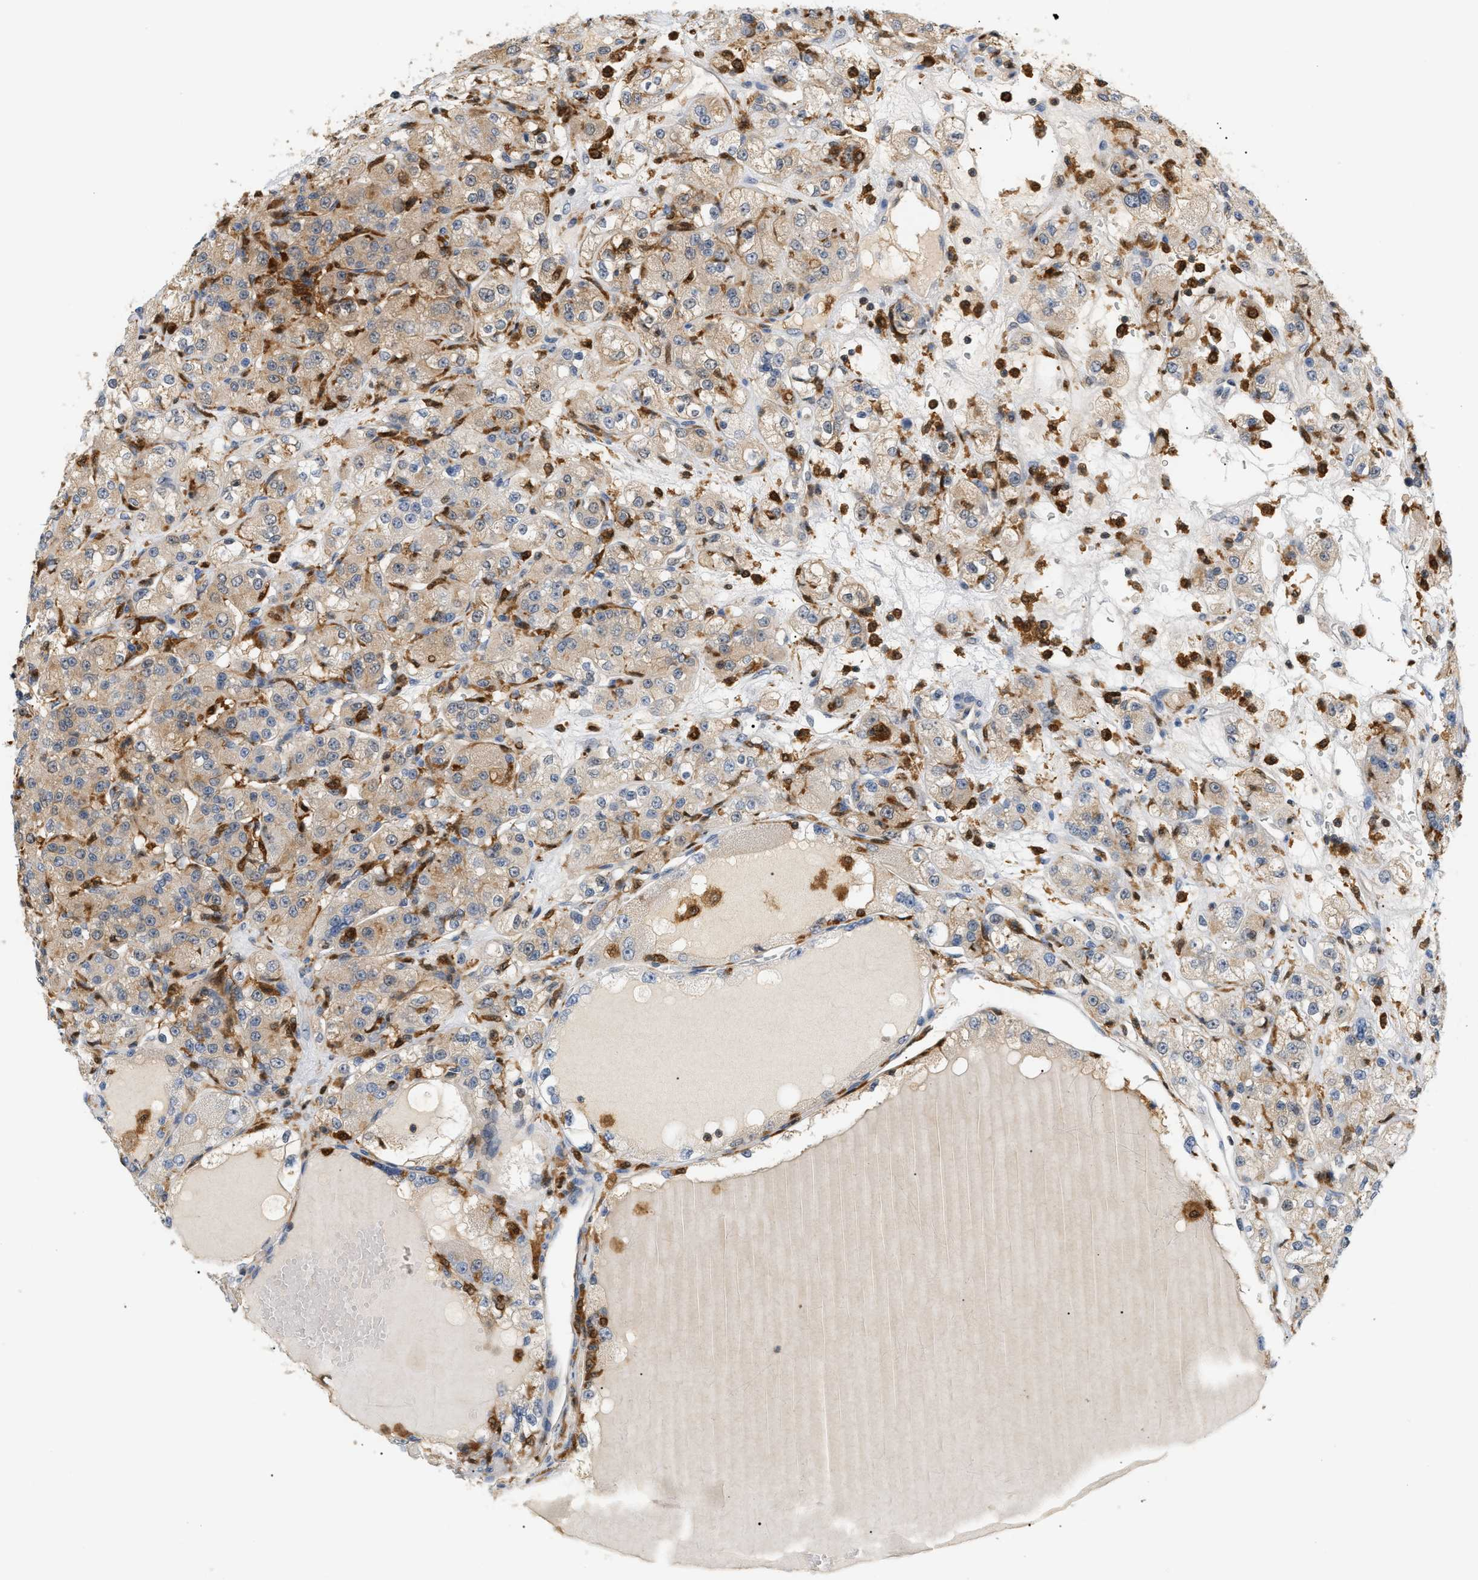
{"staining": {"intensity": "weak", "quantity": ">75%", "location": "cytoplasmic/membranous"}, "tissue": "renal cancer", "cell_type": "Tumor cells", "image_type": "cancer", "snomed": [{"axis": "morphology", "description": "Normal tissue, NOS"}, {"axis": "morphology", "description": "Adenocarcinoma, NOS"}, {"axis": "topography", "description": "Kidney"}], "caption": "Renal adenocarcinoma stained with a protein marker reveals weak staining in tumor cells.", "gene": "PYCARD", "patient": {"sex": "male", "age": 61}}